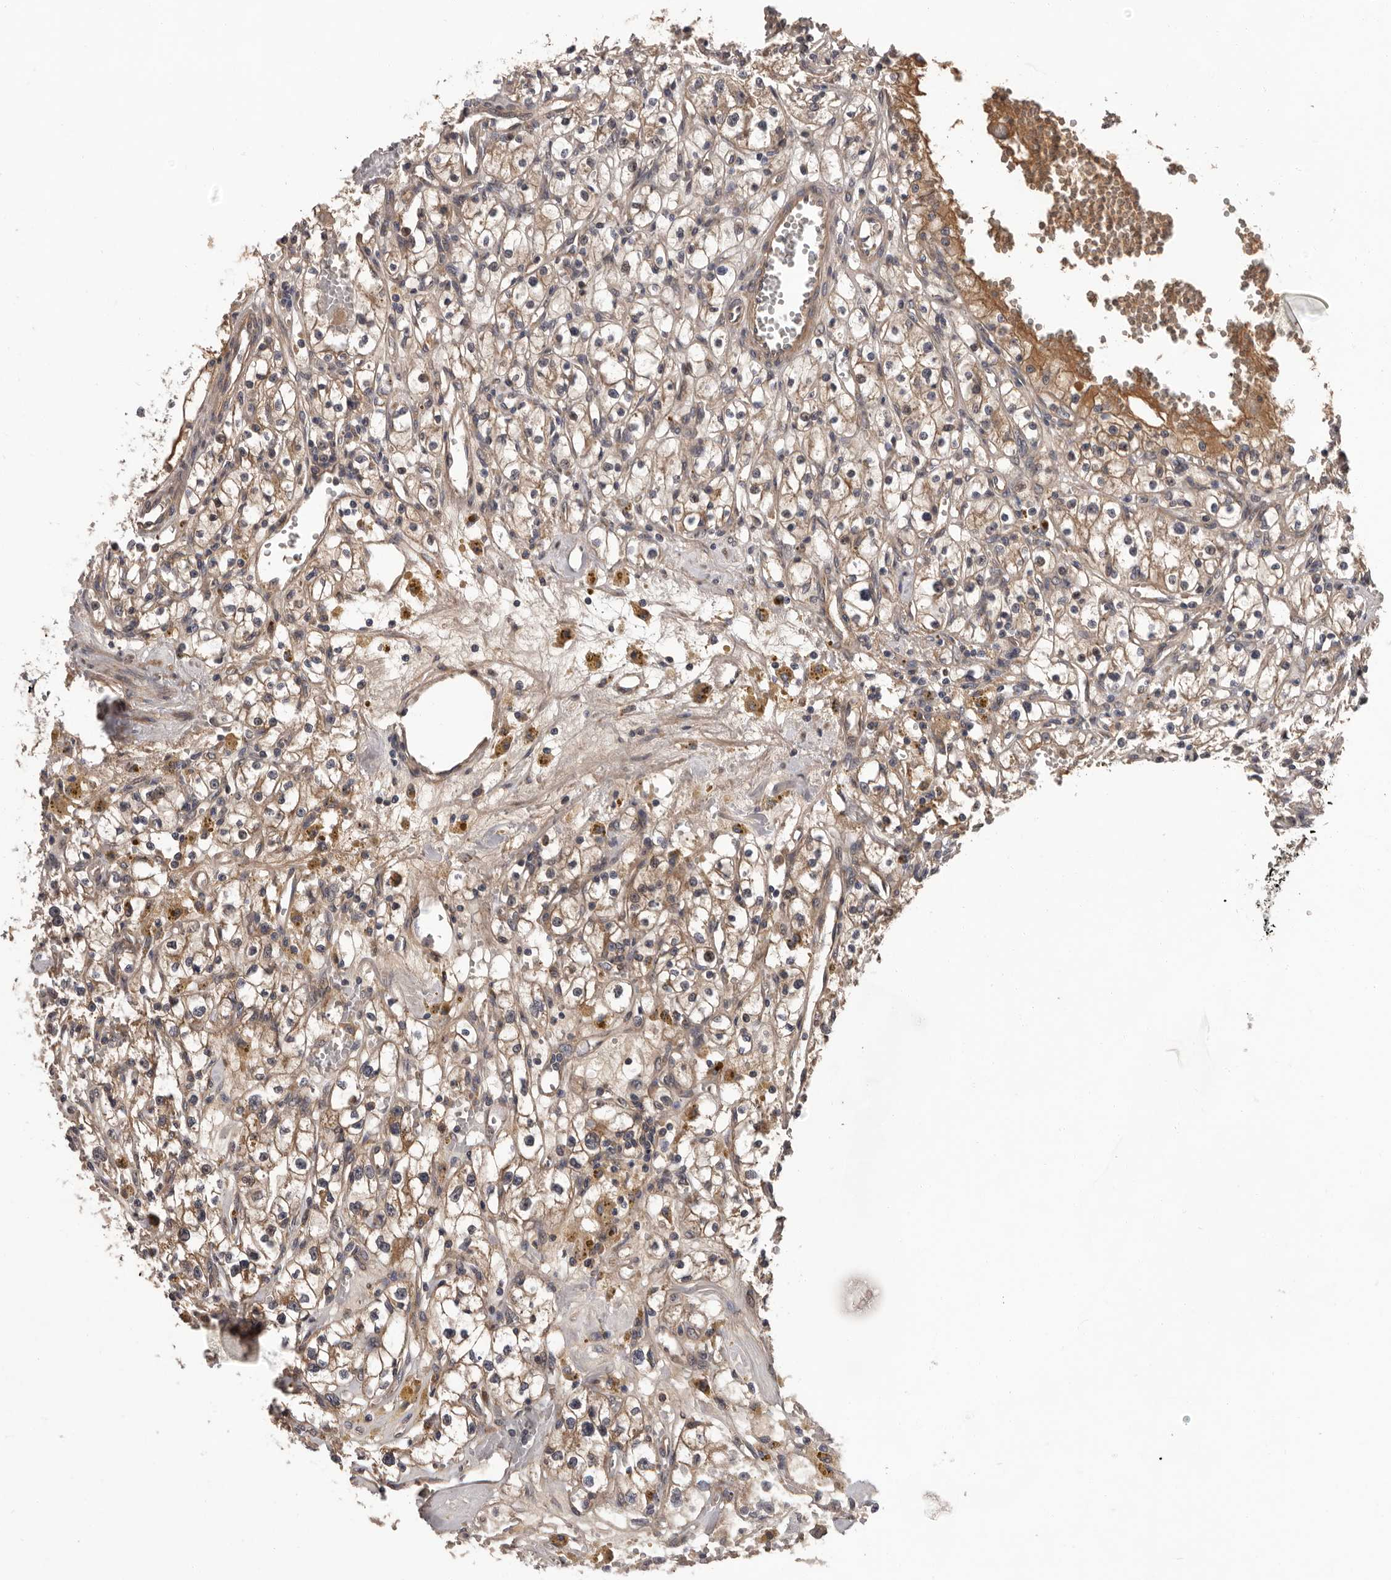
{"staining": {"intensity": "moderate", "quantity": ">75%", "location": "cytoplasmic/membranous"}, "tissue": "renal cancer", "cell_type": "Tumor cells", "image_type": "cancer", "snomed": [{"axis": "morphology", "description": "Adenocarcinoma, NOS"}, {"axis": "topography", "description": "Kidney"}], "caption": "Brown immunohistochemical staining in human adenocarcinoma (renal) exhibits moderate cytoplasmic/membranous staining in approximately >75% of tumor cells.", "gene": "PRKD1", "patient": {"sex": "male", "age": 56}}